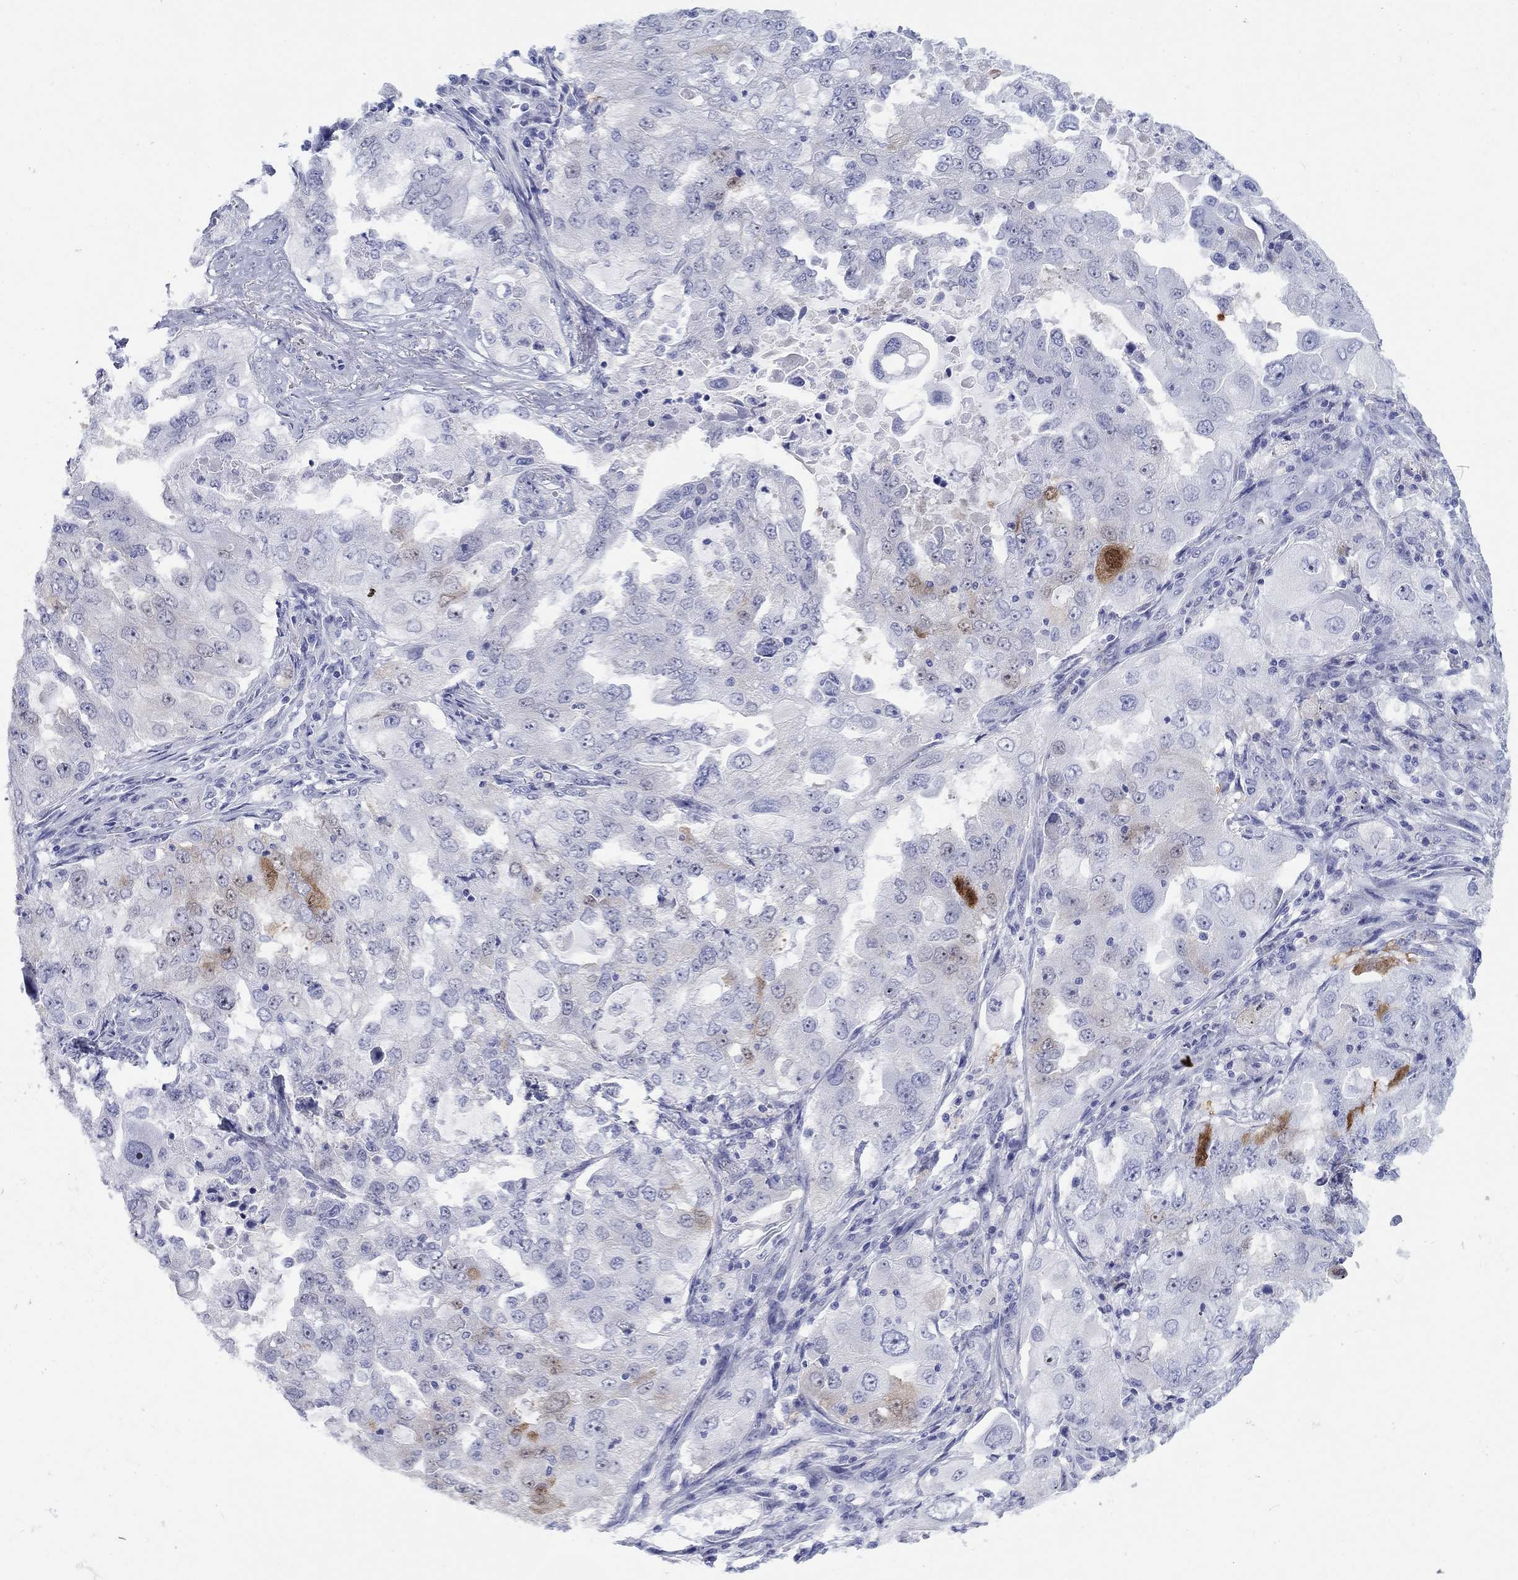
{"staining": {"intensity": "strong", "quantity": "<25%", "location": "cytoplasmic/membranous"}, "tissue": "lung cancer", "cell_type": "Tumor cells", "image_type": "cancer", "snomed": [{"axis": "morphology", "description": "Adenocarcinoma, NOS"}, {"axis": "topography", "description": "Lung"}], "caption": "A high-resolution histopathology image shows immunohistochemistry staining of lung cancer, which reveals strong cytoplasmic/membranous expression in approximately <25% of tumor cells. Ihc stains the protein in brown and the nuclei are stained blue.", "gene": "AKR1C2", "patient": {"sex": "female", "age": 61}}